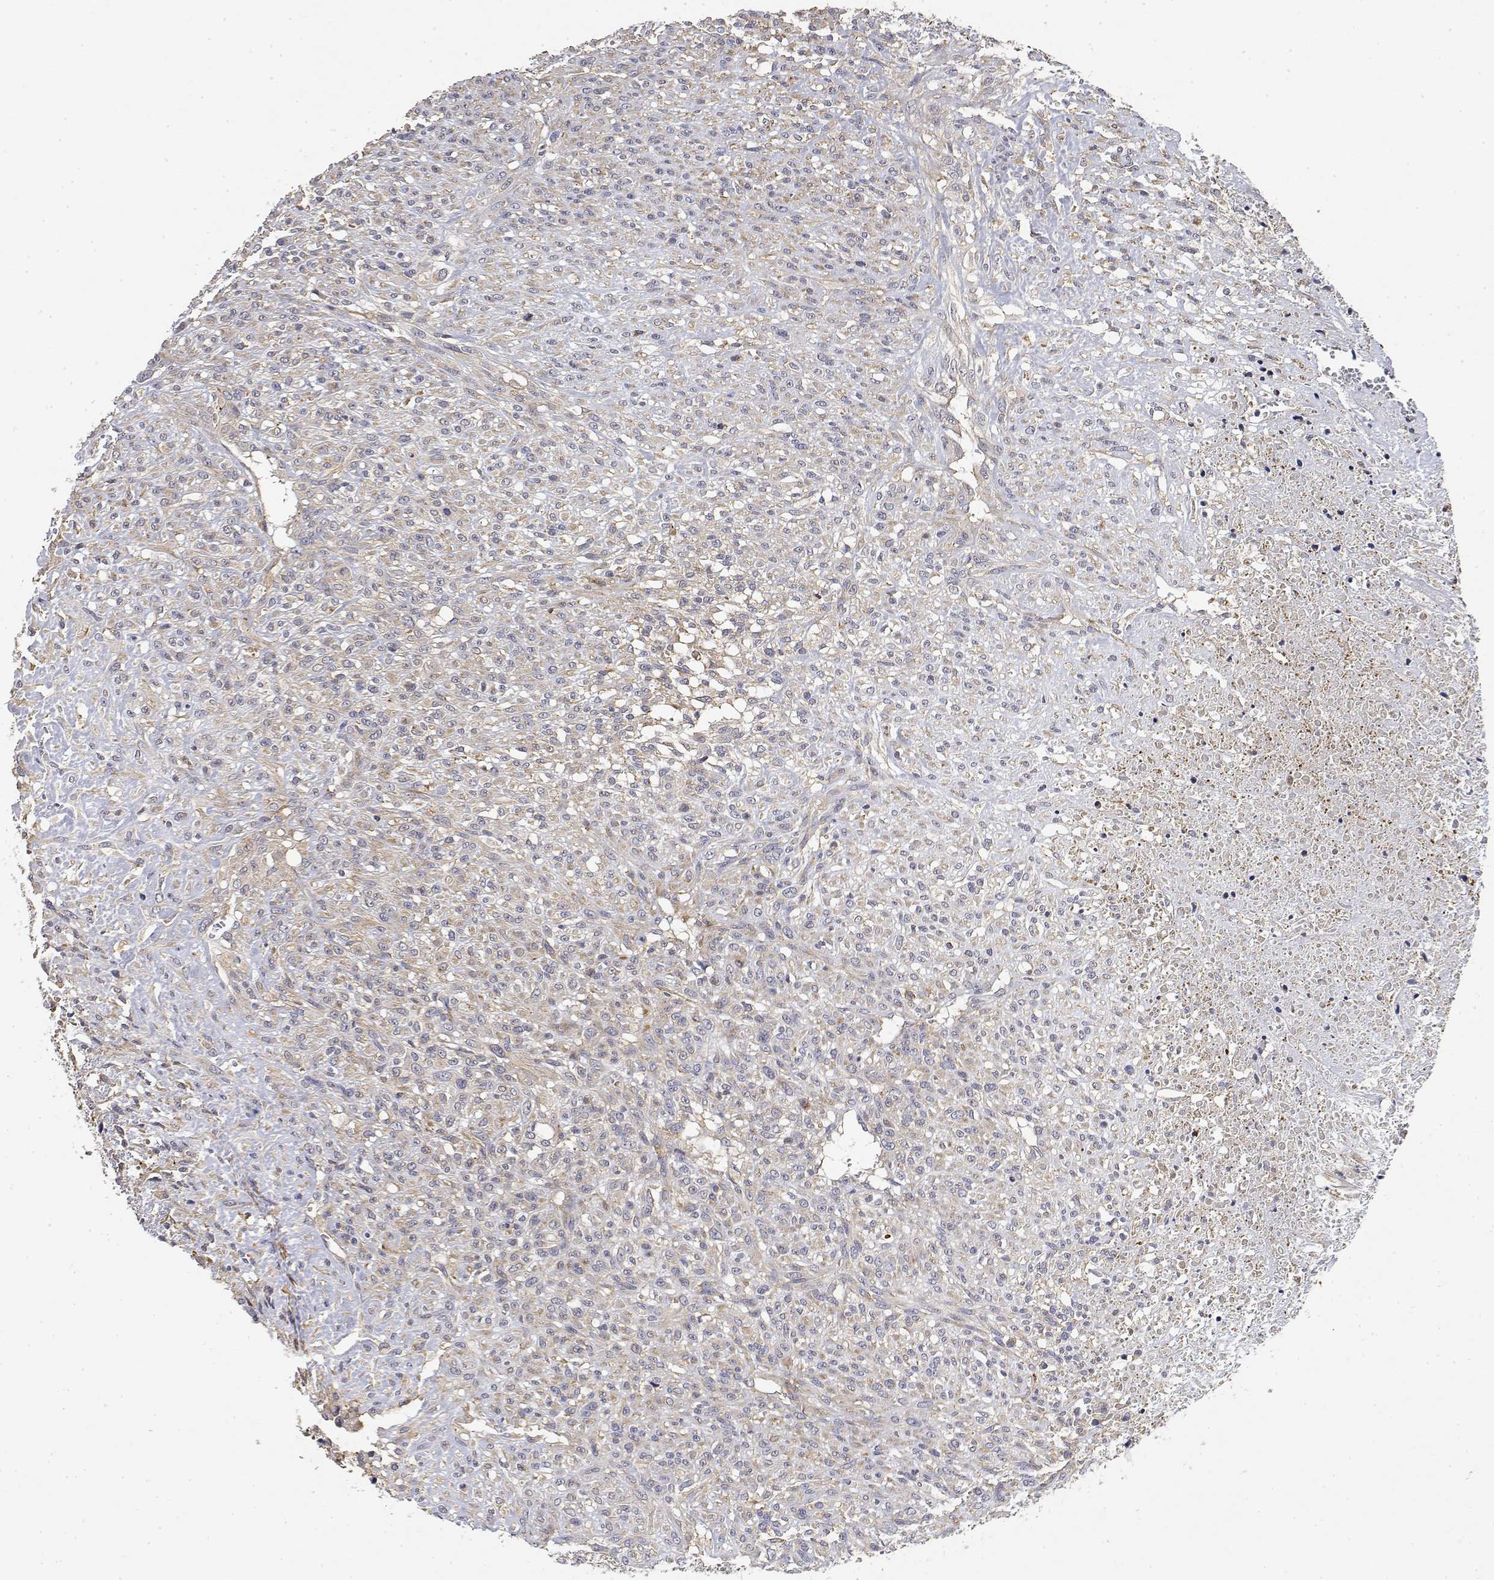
{"staining": {"intensity": "weak", "quantity": "<25%", "location": "cytoplasmic/membranous"}, "tissue": "renal cancer", "cell_type": "Tumor cells", "image_type": "cancer", "snomed": [{"axis": "morphology", "description": "Adenocarcinoma, NOS"}, {"axis": "topography", "description": "Kidney"}], "caption": "This is an IHC photomicrograph of human renal cancer. There is no expression in tumor cells.", "gene": "LONRF3", "patient": {"sex": "male", "age": 58}}